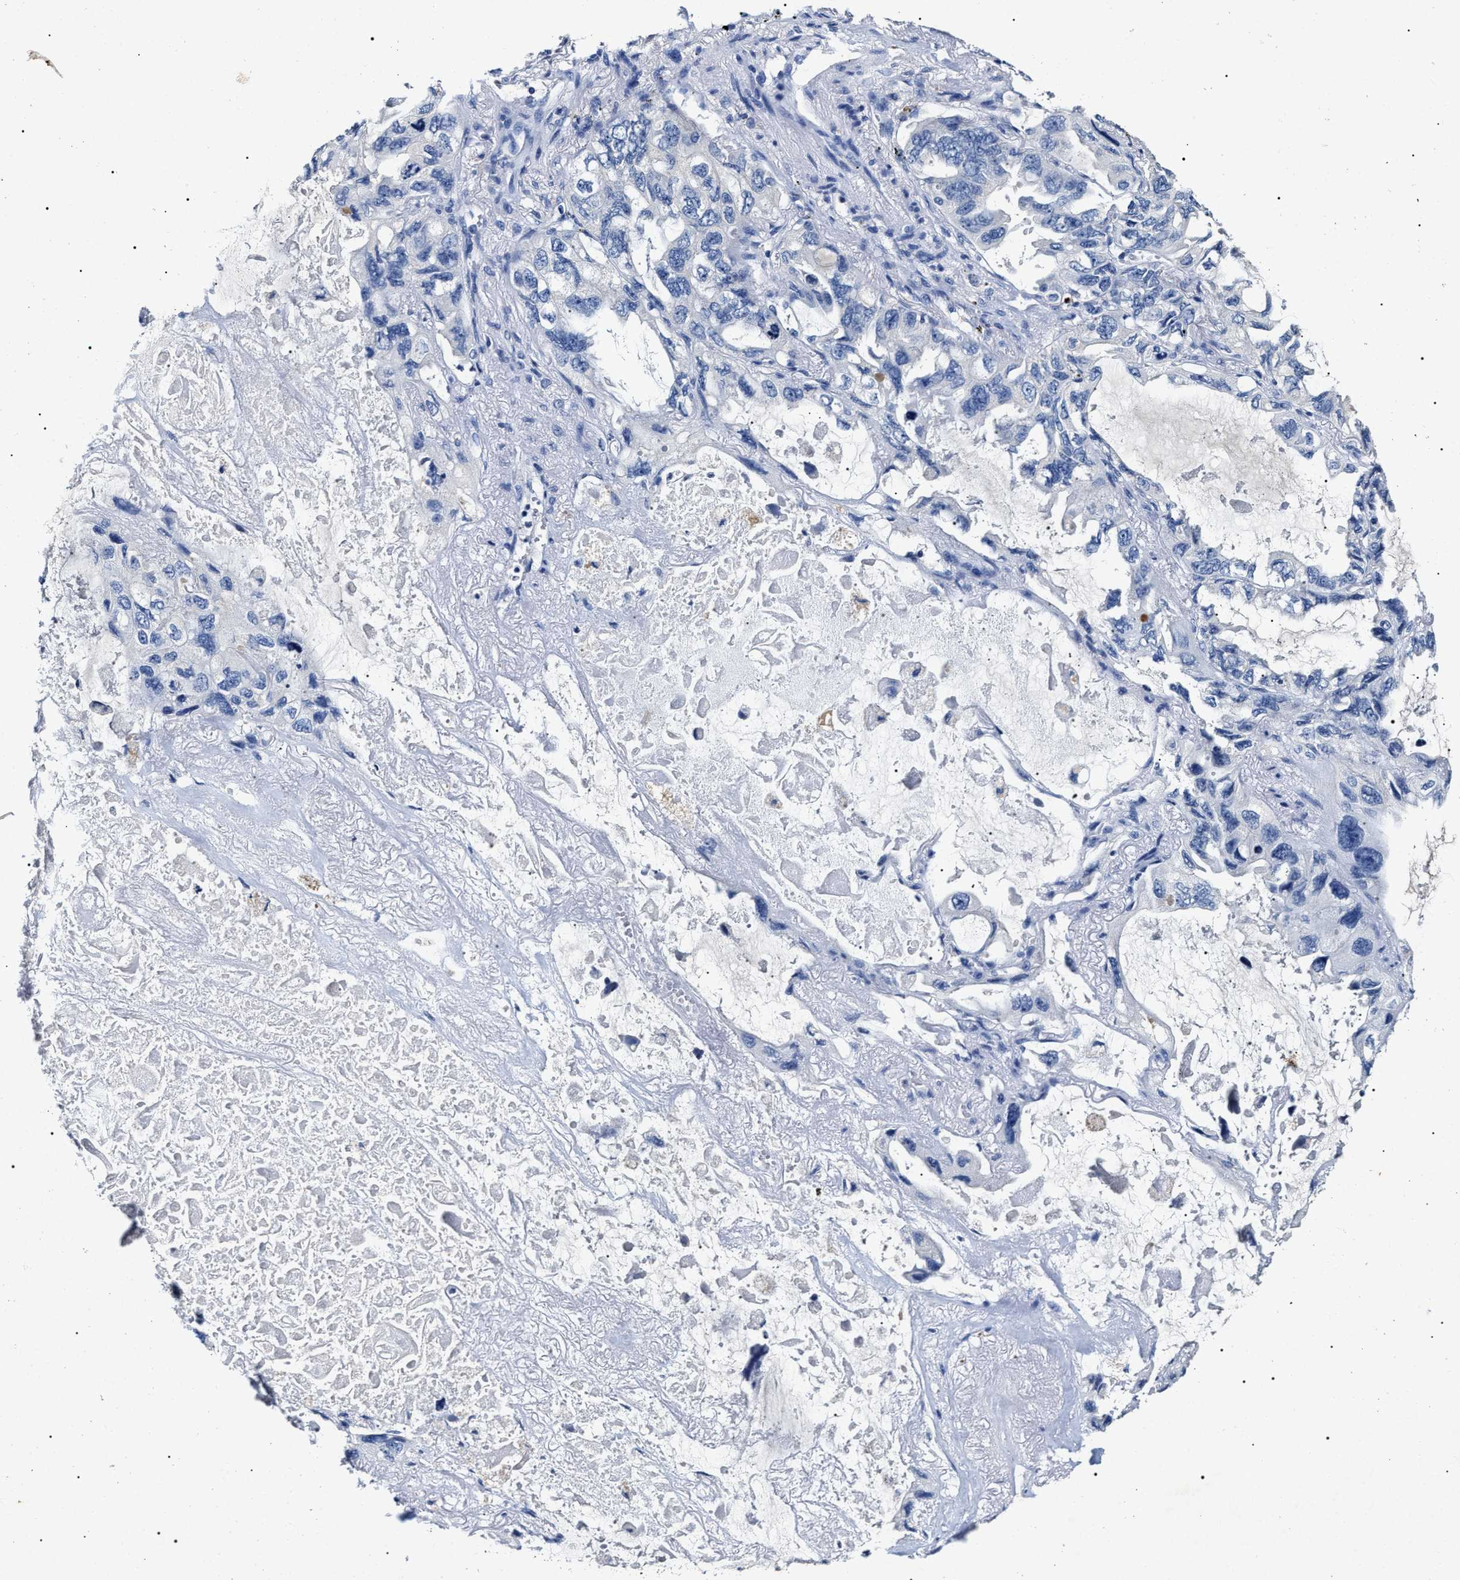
{"staining": {"intensity": "negative", "quantity": "none", "location": "none"}, "tissue": "lung cancer", "cell_type": "Tumor cells", "image_type": "cancer", "snomed": [{"axis": "morphology", "description": "Squamous cell carcinoma, NOS"}, {"axis": "topography", "description": "Lung"}], "caption": "High magnification brightfield microscopy of lung squamous cell carcinoma stained with DAB (brown) and counterstained with hematoxylin (blue): tumor cells show no significant staining. (Stains: DAB immunohistochemistry with hematoxylin counter stain, Microscopy: brightfield microscopy at high magnification).", "gene": "LRRC8E", "patient": {"sex": "female", "age": 73}}